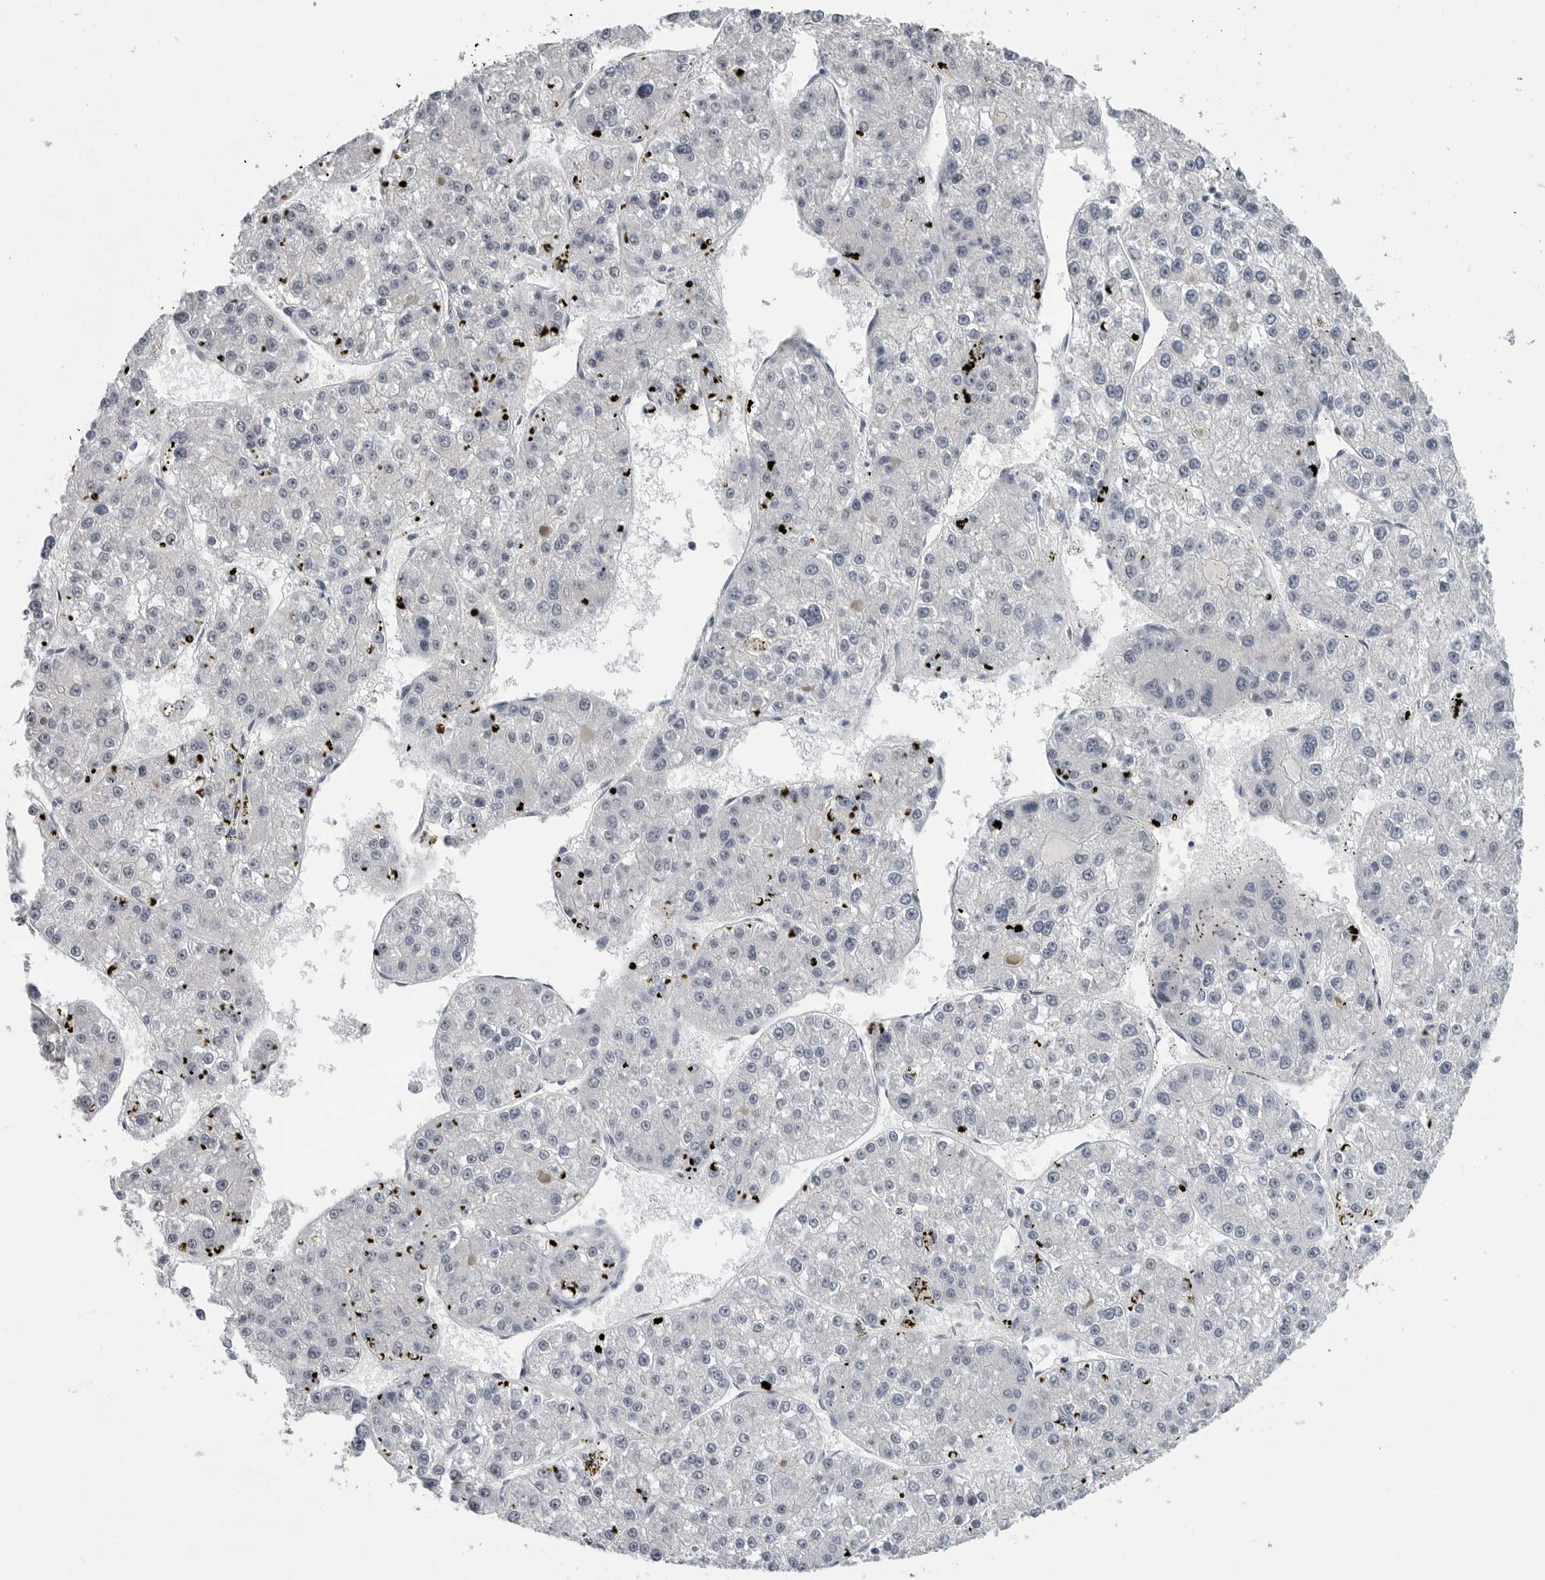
{"staining": {"intensity": "negative", "quantity": "none", "location": "none"}, "tissue": "liver cancer", "cell_type": "Tumor cells", "image_type": "cancer", "snomed": [{"axis": "morphology", "description": "Carcinoma, Hepatocellular, NOS"}, {"axis": "topography", "description": "Liver"}], "caption": "The immunohistochemistry (IHC) image has no significant positivity in tumor cells of liver hepatocellular carcinoma tissue.", "gene": "AMPD1", "patient": {"sex": "female", "age": 73}}